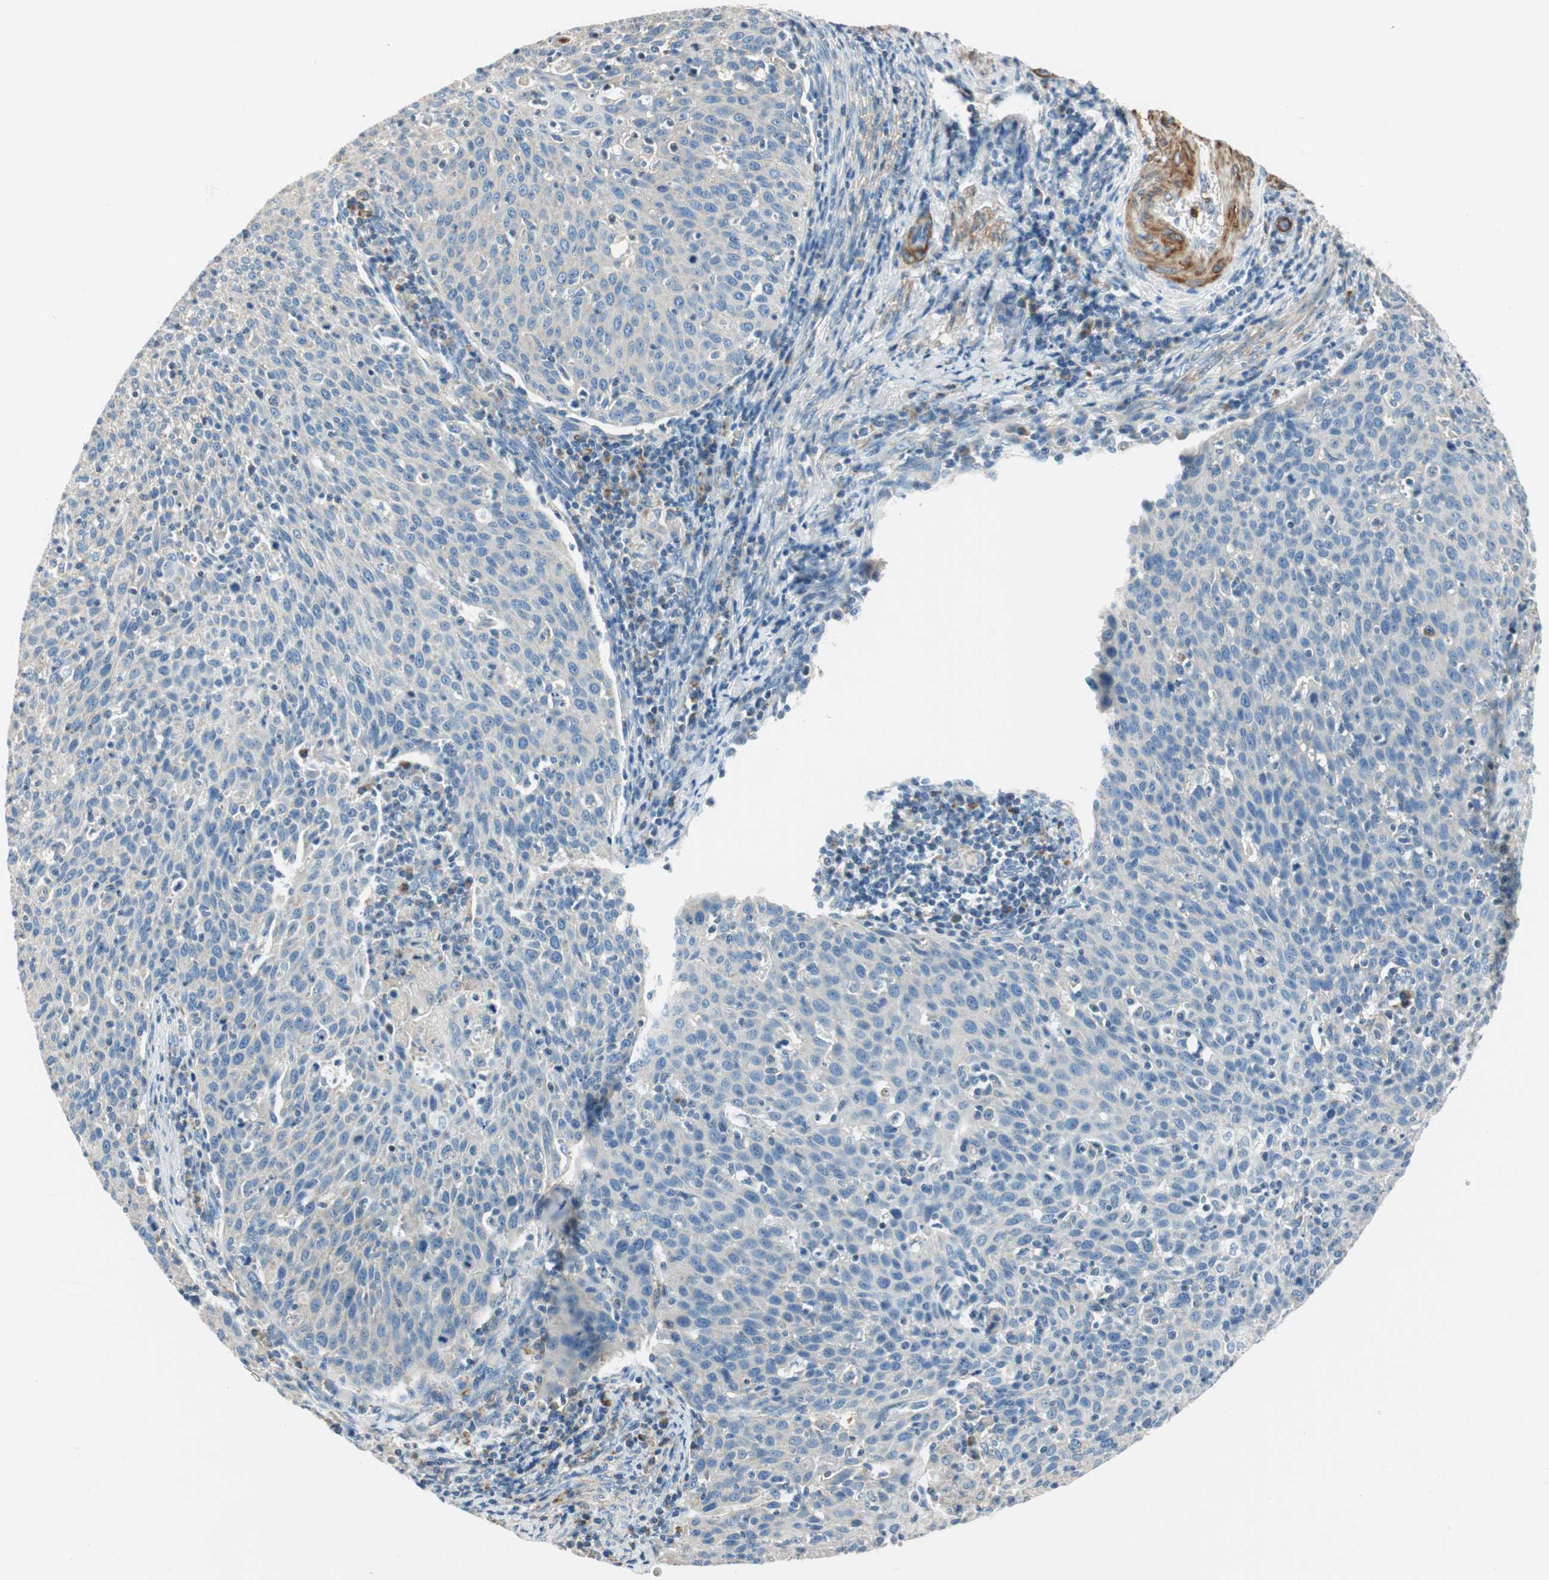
{"staining": {"intensity": "negative", "quantity": "none", "location": "none"}, "tissue": "cervical cancer", "cell_type": "Tumor cells", "image_type": "cancer", "snomed": [{"axis": "morphology", "description": "Squamous cell carcinoma, NOS"}, {"axis": "topography", "description": "Cervix"}], "caption": "Image shows no protein staining in tumor cells of cervical cancer (squamous cell carcinoma) tissue.", "gene": "RORB", "patient": {"sex": "female", "age": 38}}